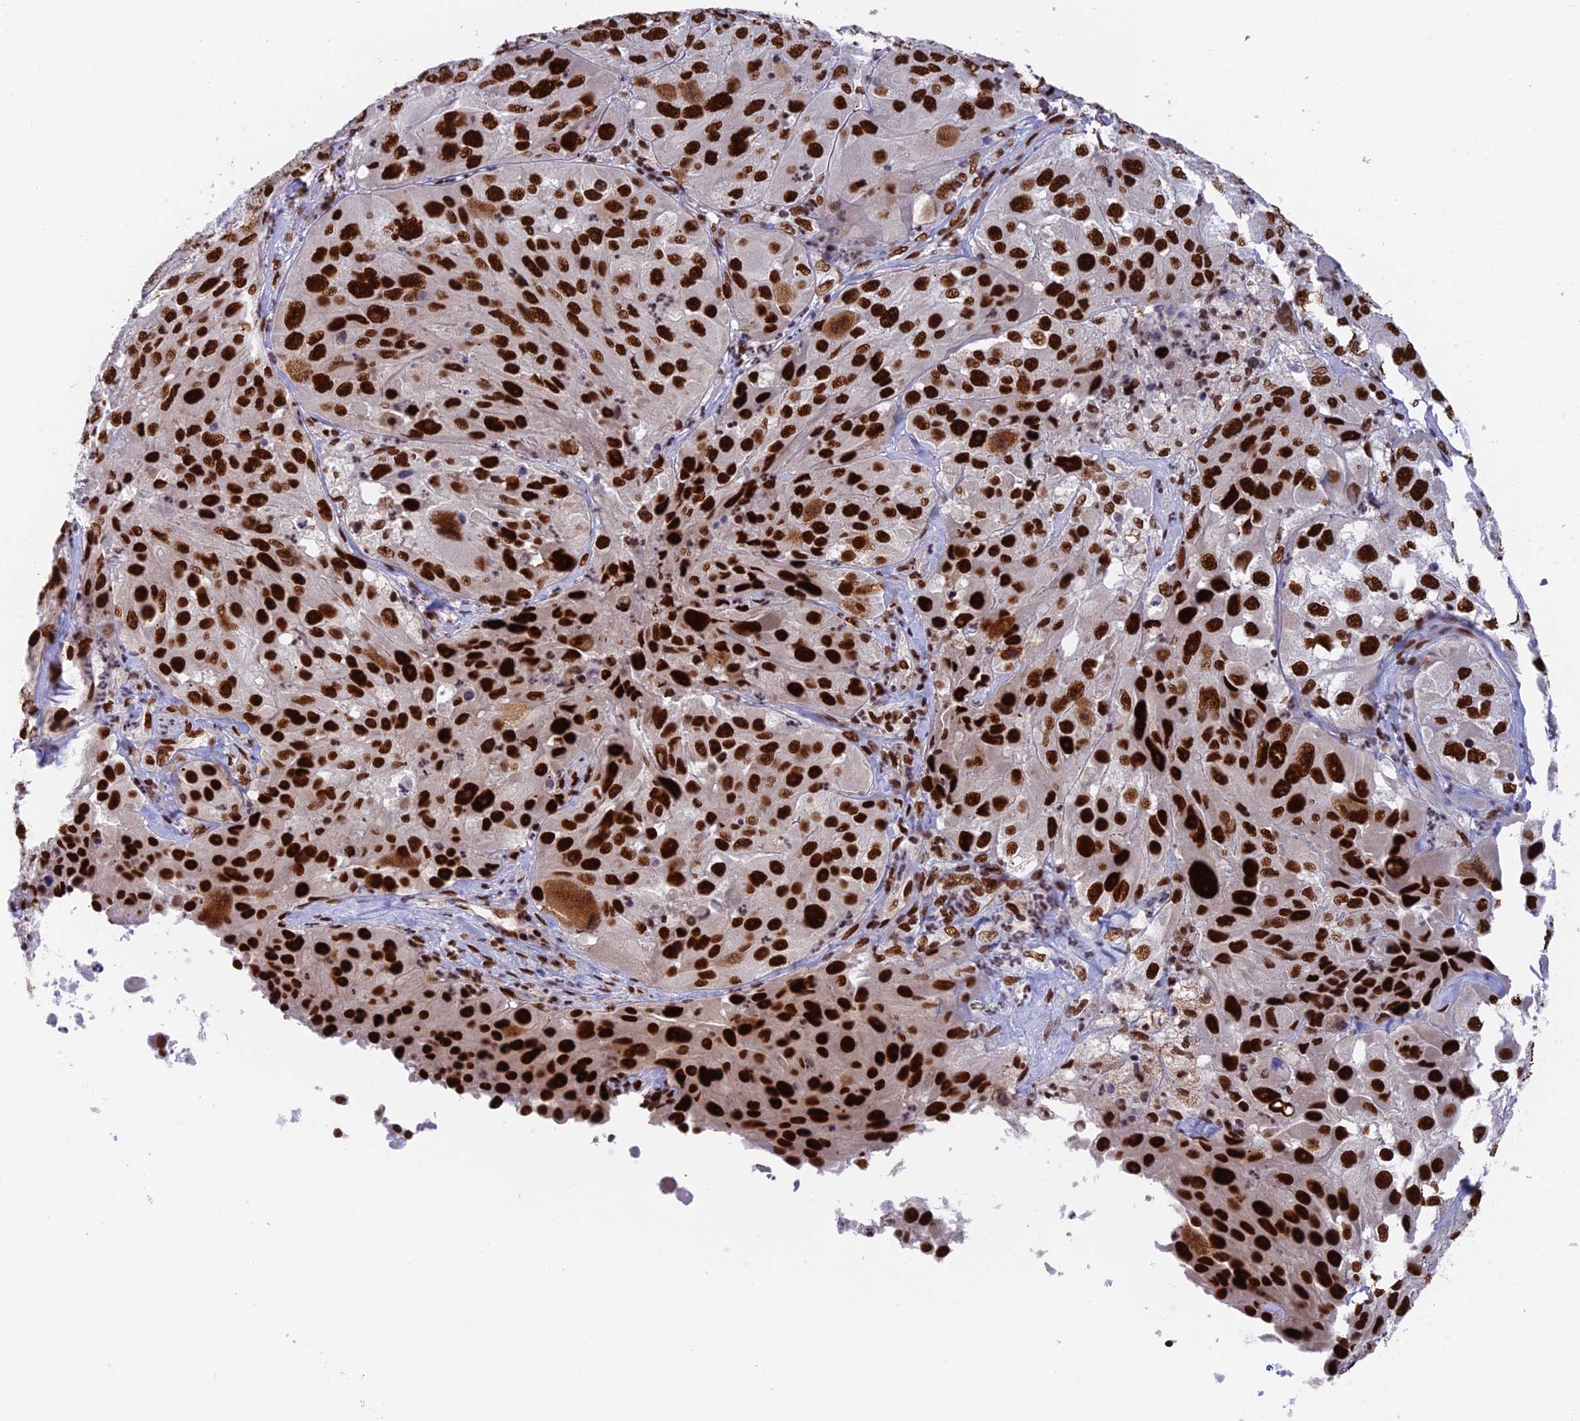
{"staining": {"intensity": "strong", "quantity": ">75%", "location": "nuclear"}, "tissue": "melanoma", "cell_type": "Tumor cells", "image_type": "cancer", "snomed": [{"axis": "morphology", "description": "Malignant melanoma, Metastatic site"}, {"axis": "topography", "description": "Lymph node"}], "caption": "Melanoma stained with DAB IHC demonstrates high levels of strong nuclear staining in approximately >75% of tumor cells.", "gene": "EEF1AKMT3", "patient": {"sex": "male", "age": 62}}